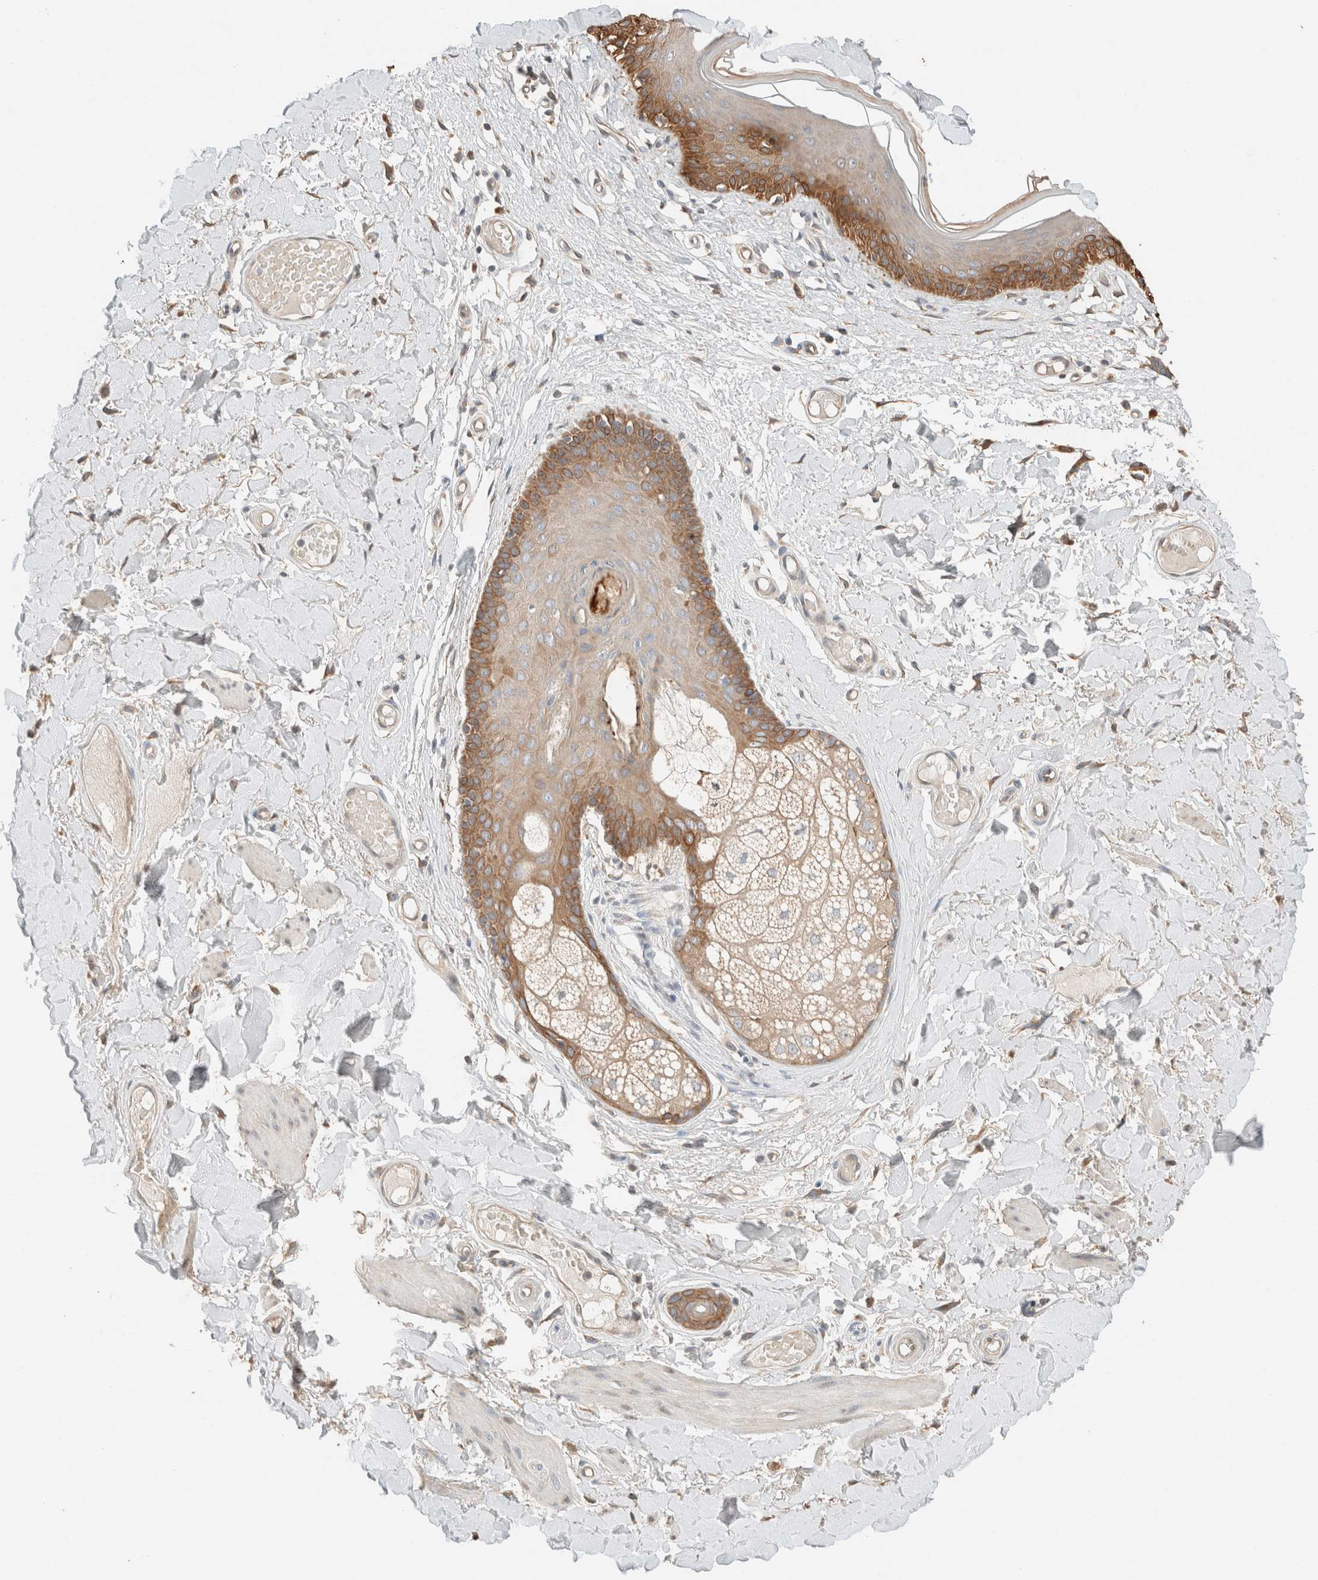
{"staining": {"intensity": "moderate", "quantity": ">75%", "location": "cytoplasmic/membranous"}, "tissue": "skin", "cell_type": "Epidermal cells", "image_type": "normal", "snomed": [{"axis": "morphology", "description": "Normal tissue, NOS"}, {"axis": "topography", "description": "Vulva"}], "caption": "A micrograph of human skin stained for a protein displays moderate cytoplasmic/membranous brown staining in epidermal cells.", "gene": "TUBD1", "patient": {"sex": "female", "age": 73}}